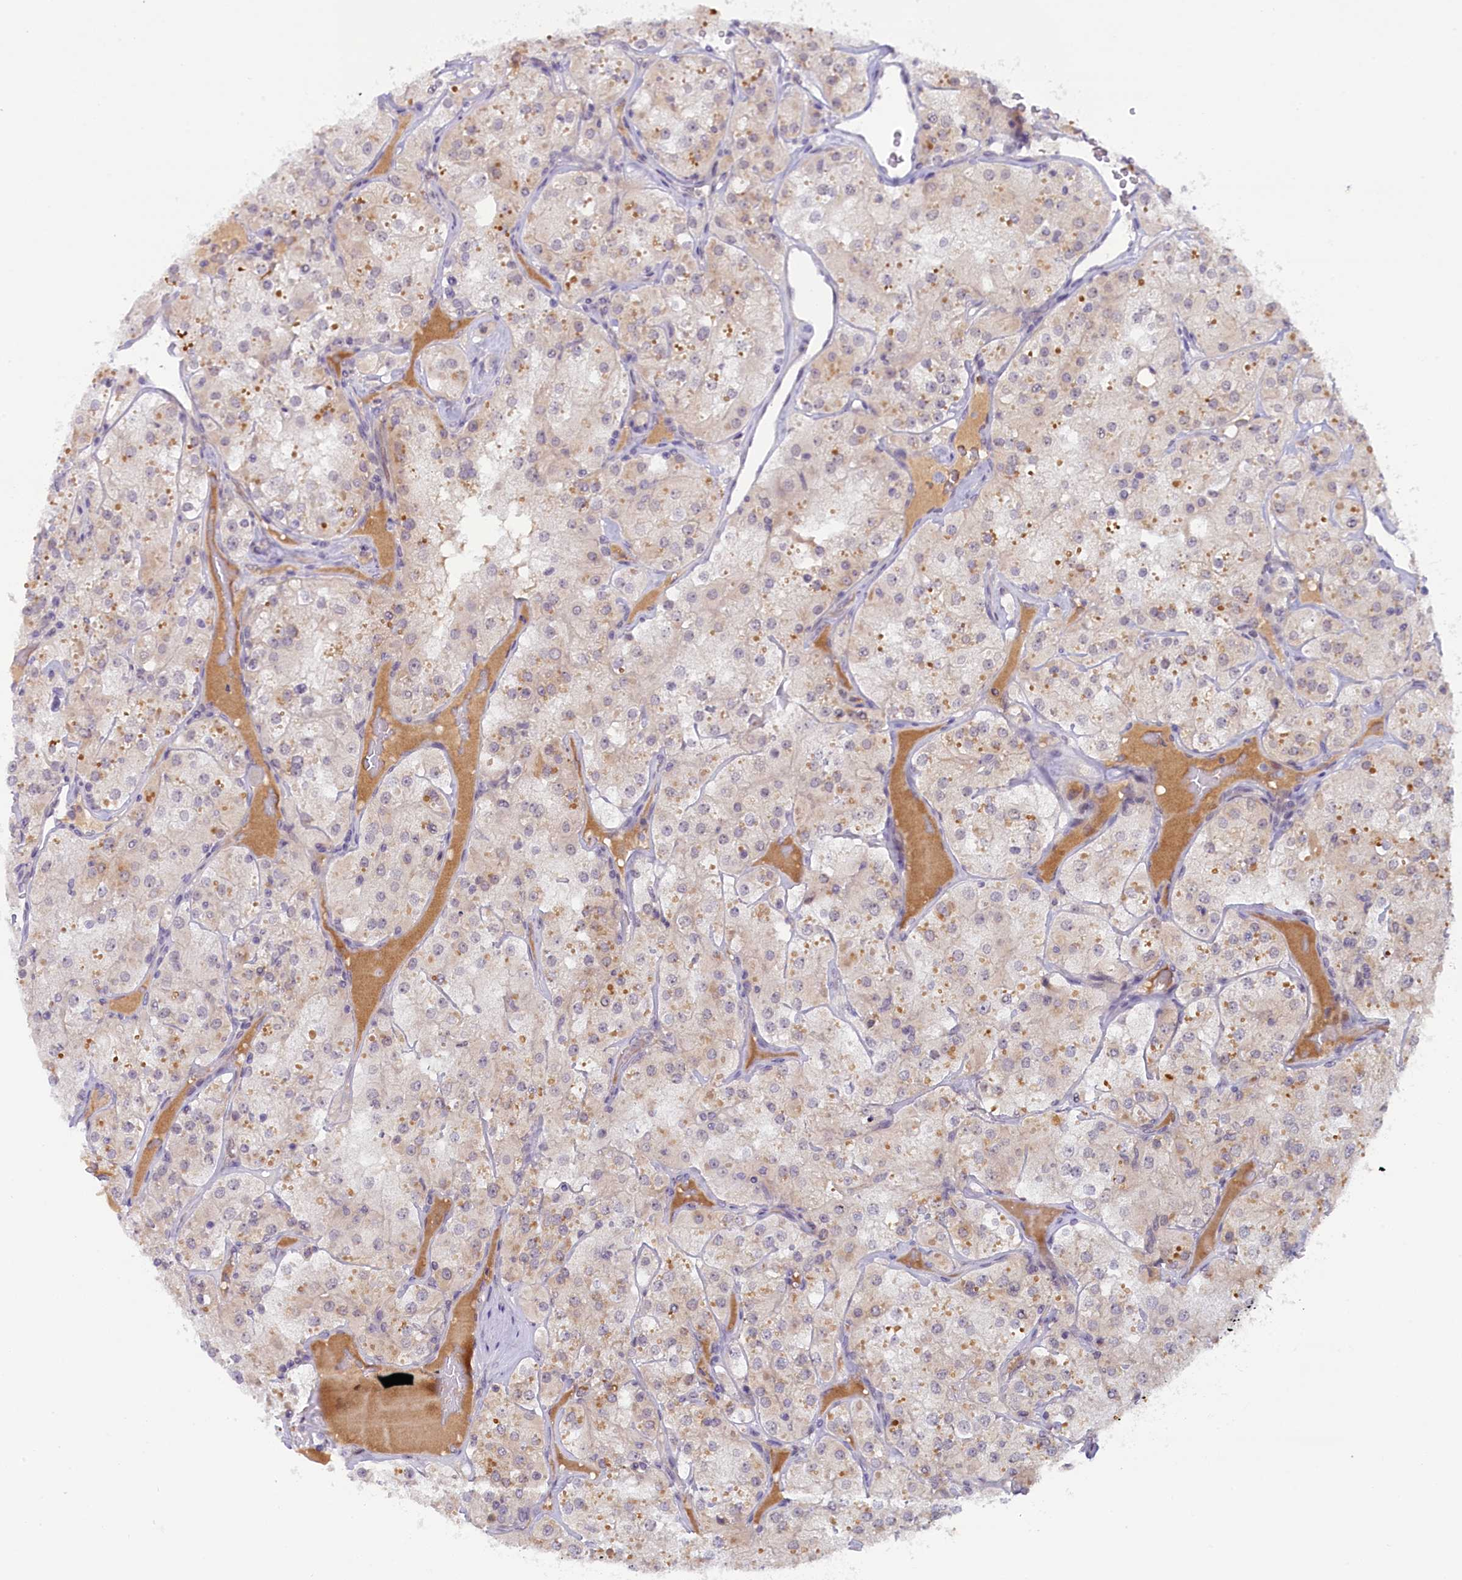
{"staining": {"intensity": "weak", "quantity": "25%-75%", "location": "cytoplasmic/membranous,nuclear"}, "tissue": "renal cancer", "cell_type": "Tumor cells", "image_type": "cancer", "snomed": [{"axis": "morphology", "description": "Adenocarcinoma, NOS"}, {"axis": "topography", "description": "Kidney"}], "caption": "Adenocarcinoma (renal) was stained to show a protein in brown. There is low levels of weak cytoplasmic/membranous and nuclear positivity in approximately 25%-75% of tumor cells.", "gene": "CRAMP1", "patient": {"sex": "male", "age": 77}}